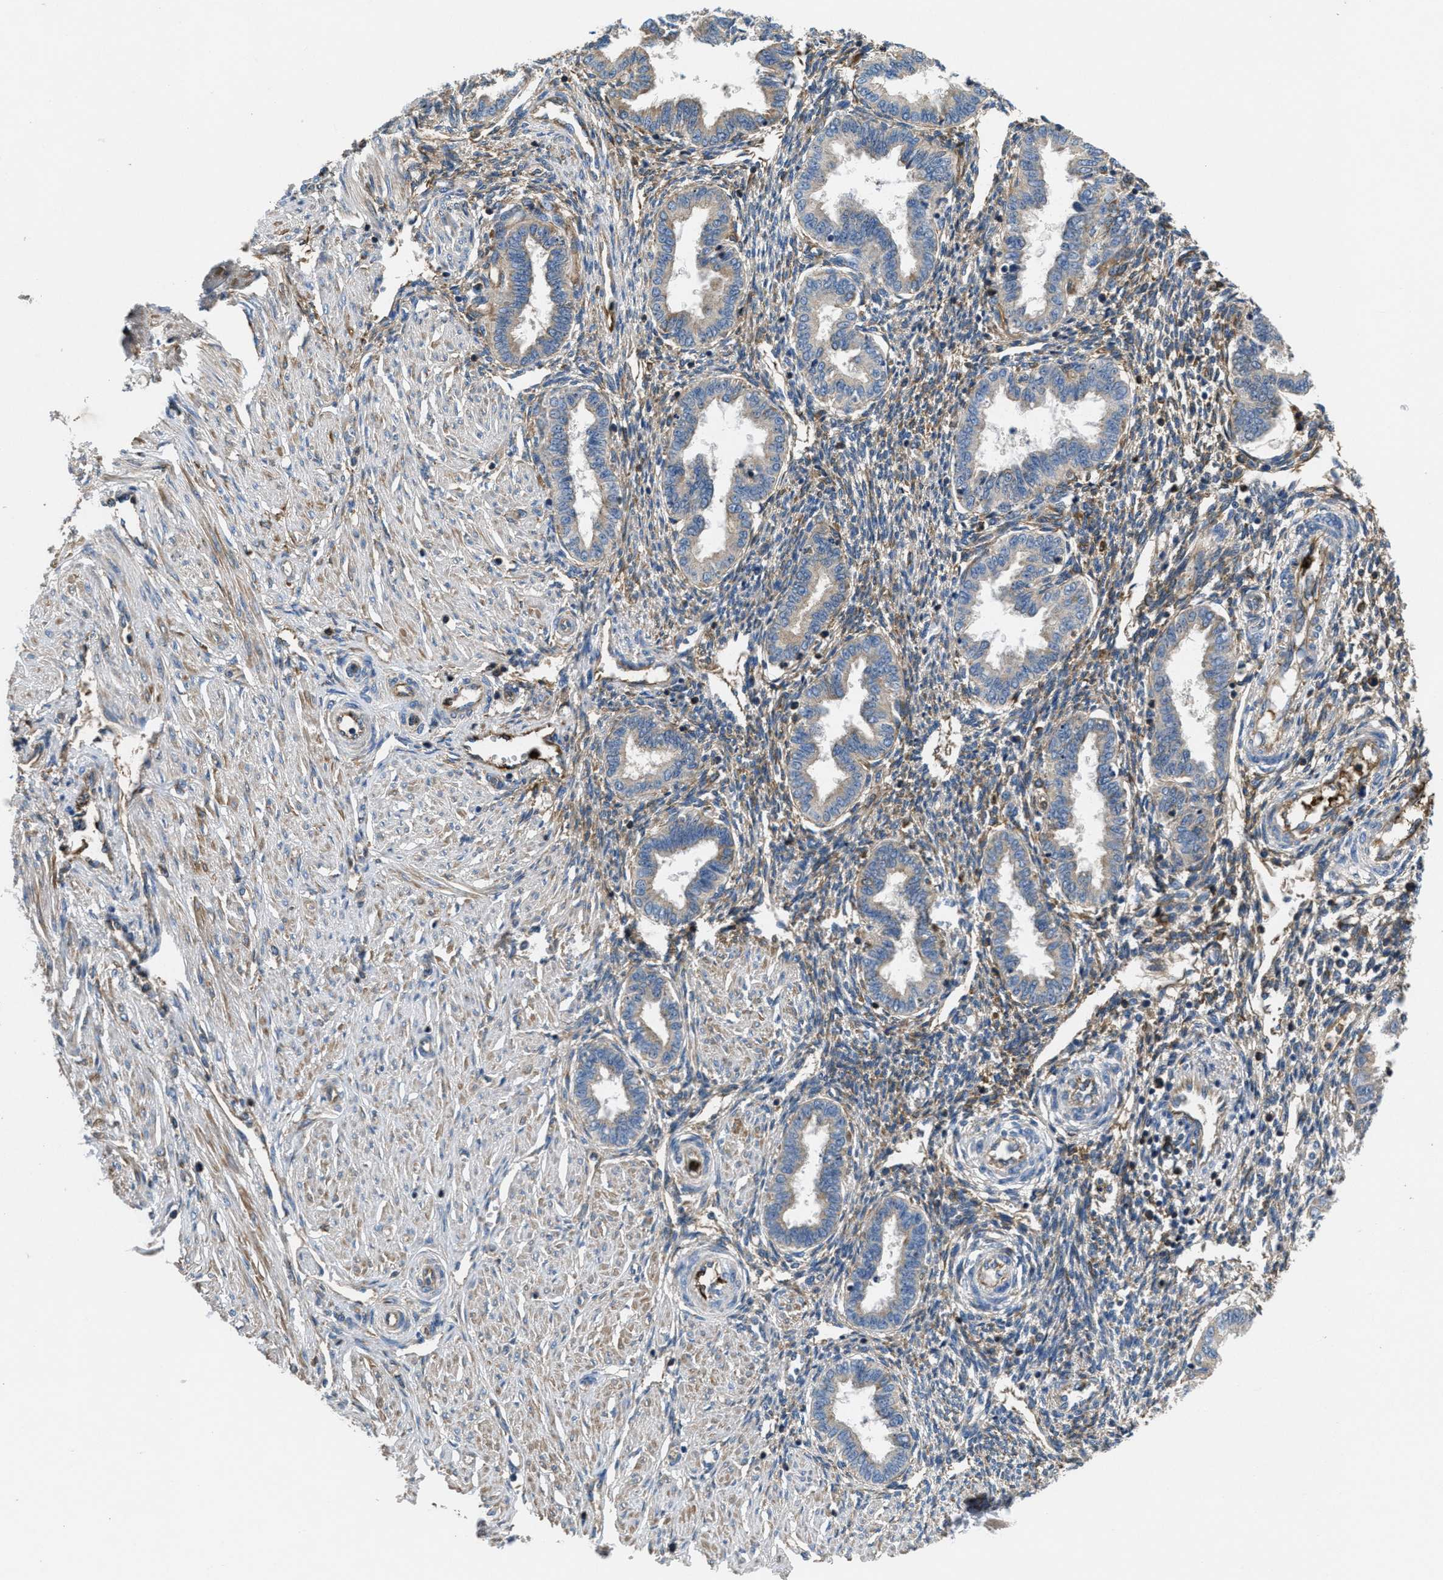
{"staining": {"intensity": "moderate", "quantity": "<25%", "location": "cytoplasmic/membranous"}, "tissue": "endometrium", "cell_type": "Cells in endometrial stroma", "image_type": "normal", "snomed": [{"axis": "morphology", "description": "Normal tissue, NOS"}, {"axis": "topography", "description": "Endometrium"}], "caption": "The image demonstrates a brown stain indicating the presence of a protein in the cytoplasmic/membranous of cells in endometrial stroma in endometrium.", "gene": "GALK1", "patient": {"sex": "female", "age": 33}}